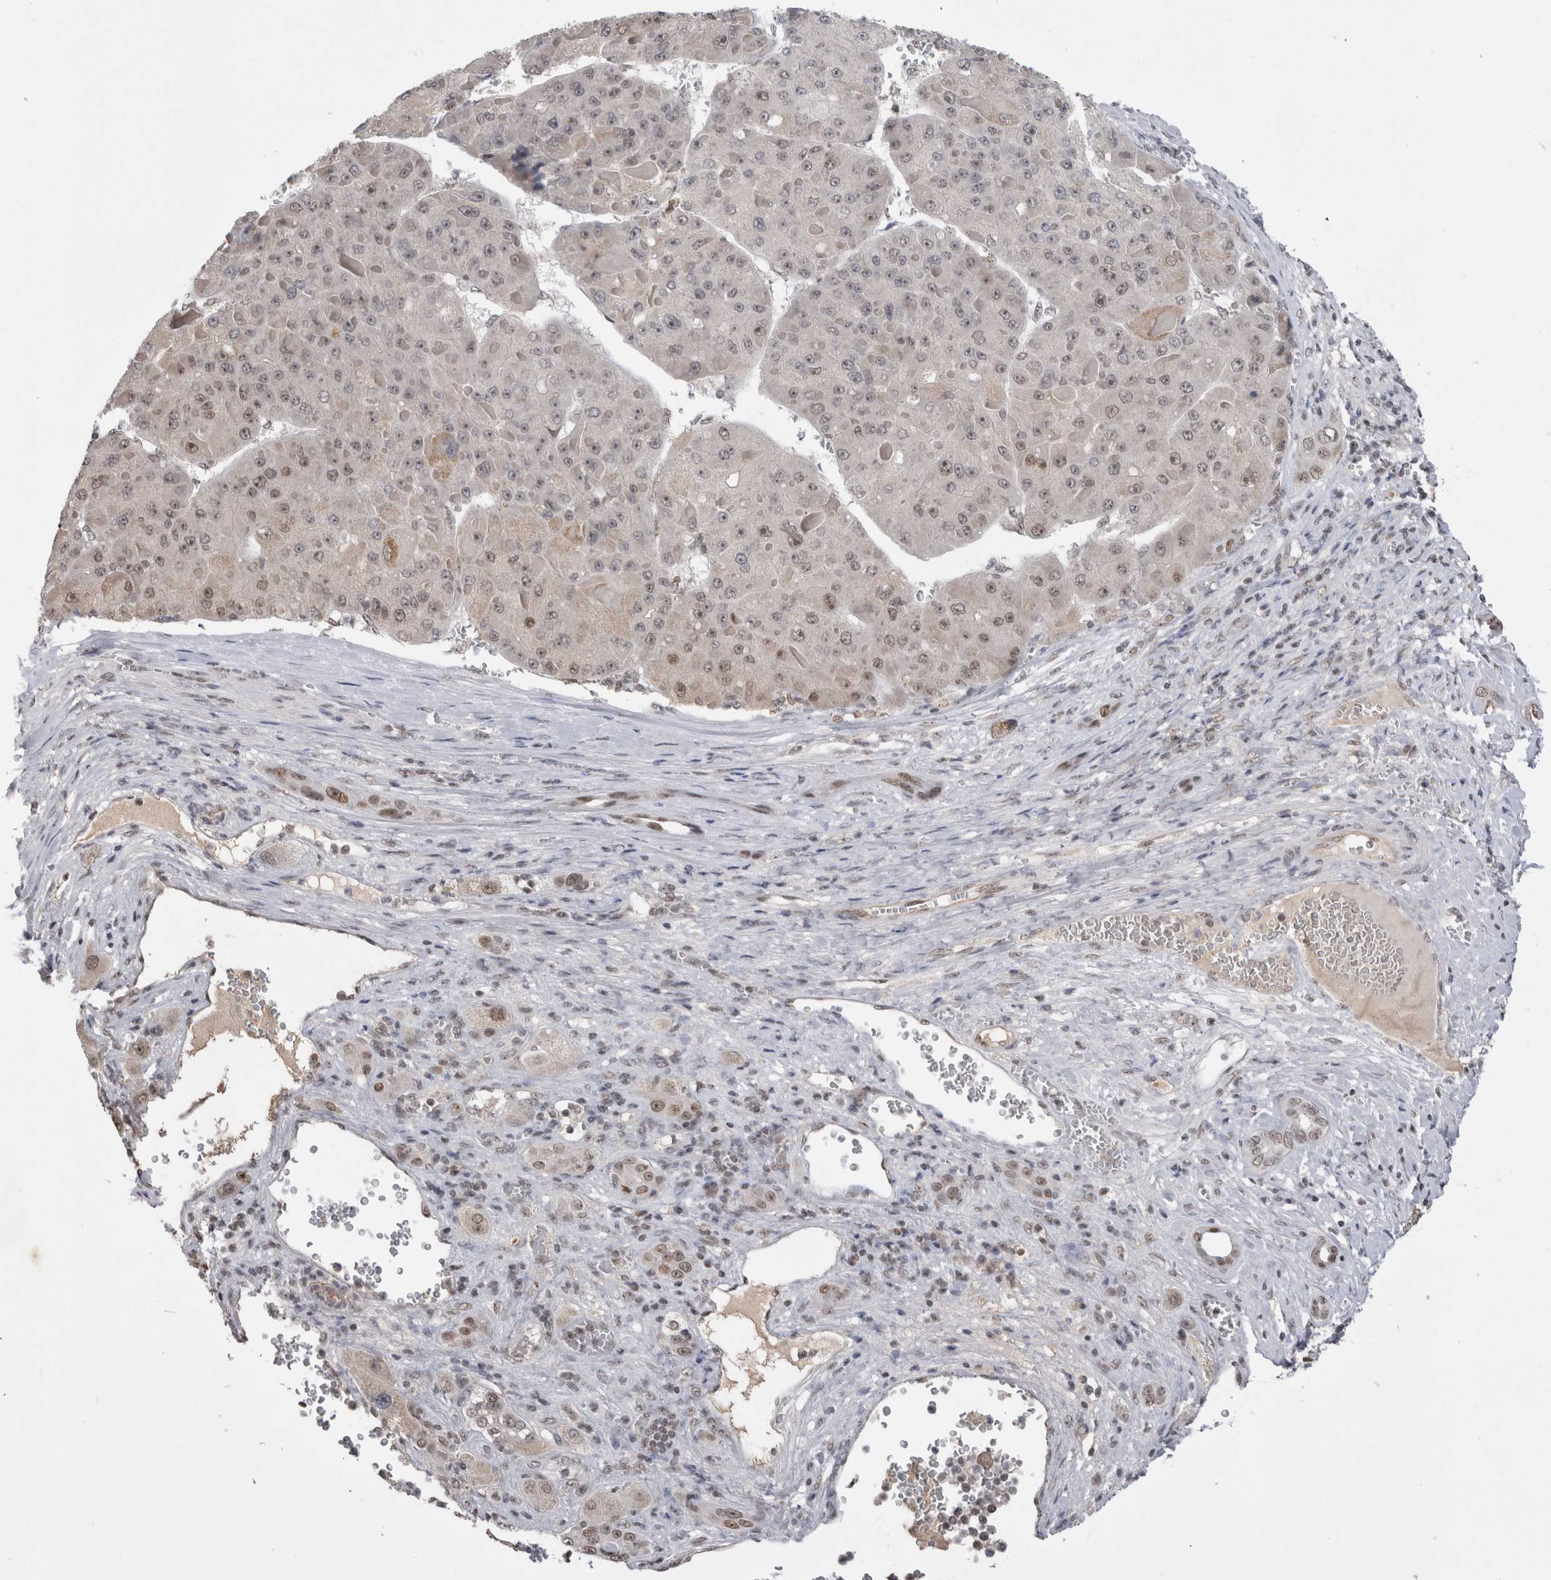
{"staining": {"intensity": "weak", "quantity": "<25%", "location": "nuclear"}, "tissue": "liver cancer", "cell_type": "Tumor cells", "image_type": "cancer", "snomed": [{"axis": "morphology", "description": "Carcinoma, Hepatocellular, NOS"}, {"axis": "topography", "description": "Liver"}], "caption": "Liver cancer (hepatocellular carcinoma) was stained to show a protein in brown. There is no significant staining in tumor cells.", "gene": "DAXX", "patient": {"sex": "female", "age": 73}}